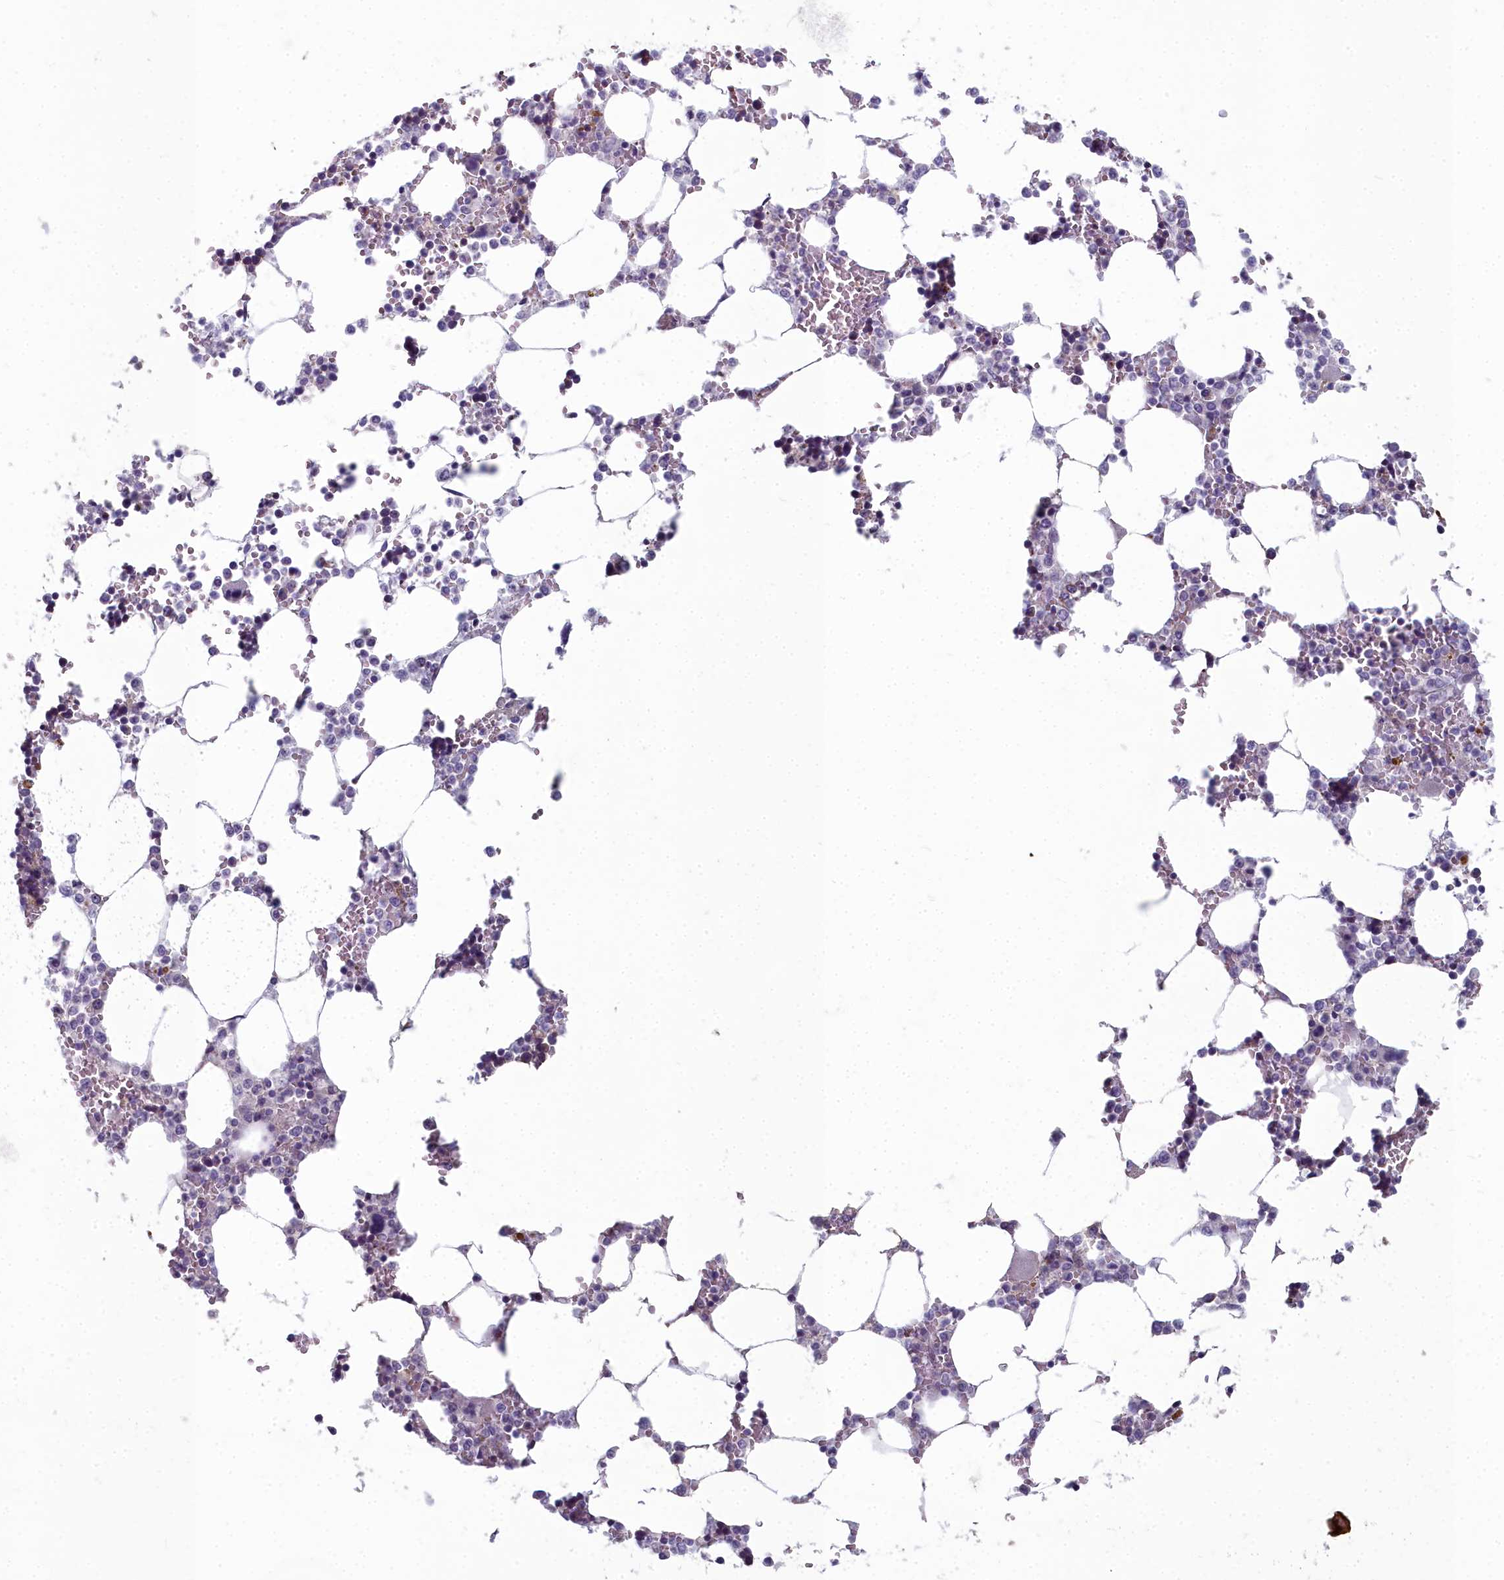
{"staining": {"intensity": "negative", "quantity": "none", "location": "none"}, "tissue": "bone marrow", "cell_type": "Hematopoietic cells", "image_type": "normal", "snomed": [{"axis": "morphology", "description": "Normal tissue, NOS"}, {"axis": "topography", "description": "Bone marrow"}], "caption": "Histopathology image shows no protein expression in hematopoietic cells of unremarkable bone marrow. The staining was performed using DAB (3,3'-diaminobenzidine) to visualize the protein expression in brown, while the nuclei were stained in blue with hematoxylin (Magnification: 20x).", "gene": "INSYN2A", "patient": {"sex": "male", "age": 64}}